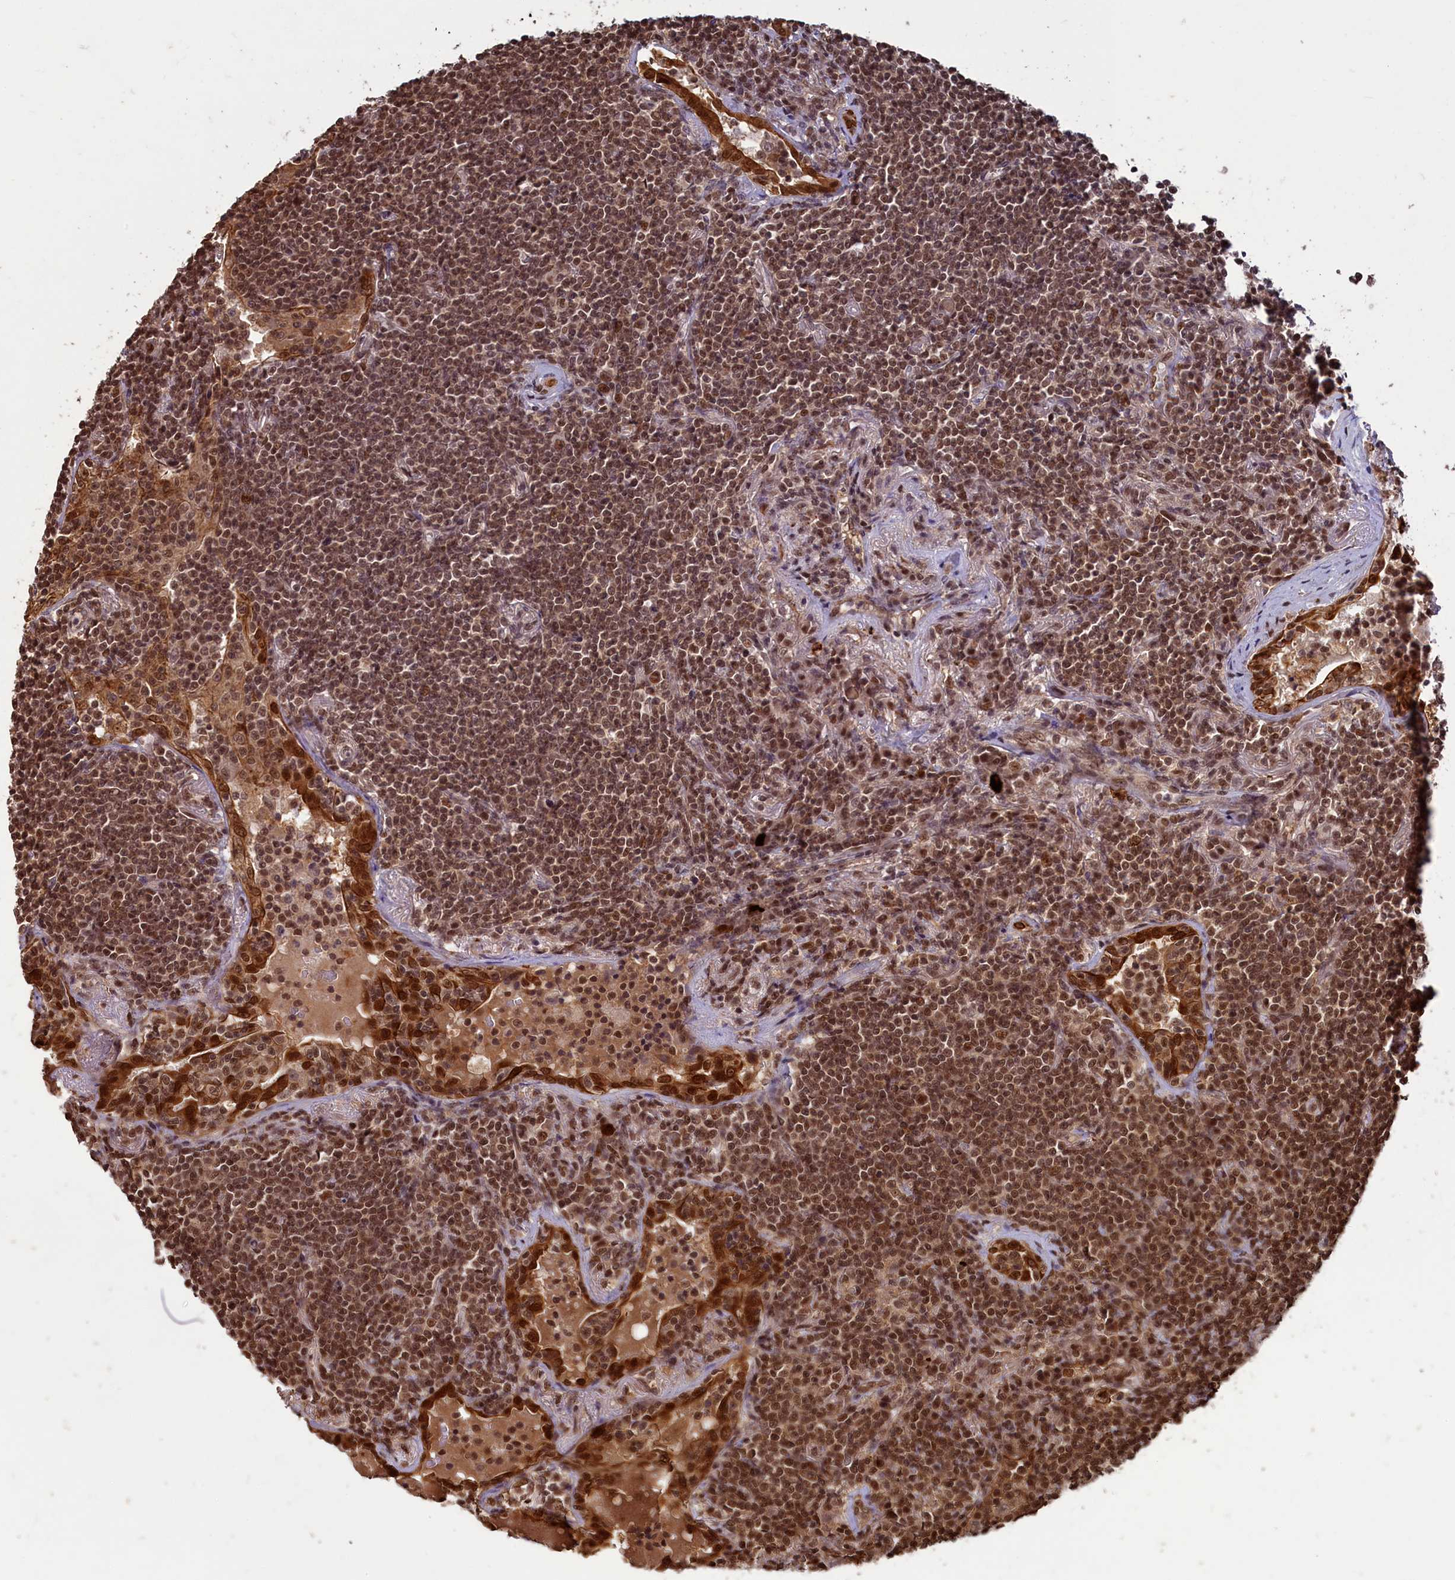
{"staining": {"intensity": "moderate", "quantity": ">75%", "location": "nuclear"}, "tissue": "lymphoma", "cell_type": "Tumor cells", "image_type": "cancer", "snomed": [{"axis": "morphology", "description": "Malignant lymphoma, non-Hodgkin's type, Low grade"}, {"axis": "topography", "description": "Lung"}], "caption": "Brown immunohistochemical staining in human low-grade malignant lymphoma, non-Hodgkin's type exhibits moderate nuclear expression in about >75% of tumor cells.", "gene": "NAE1", "patient": {"sex": "female", "age": 71}}